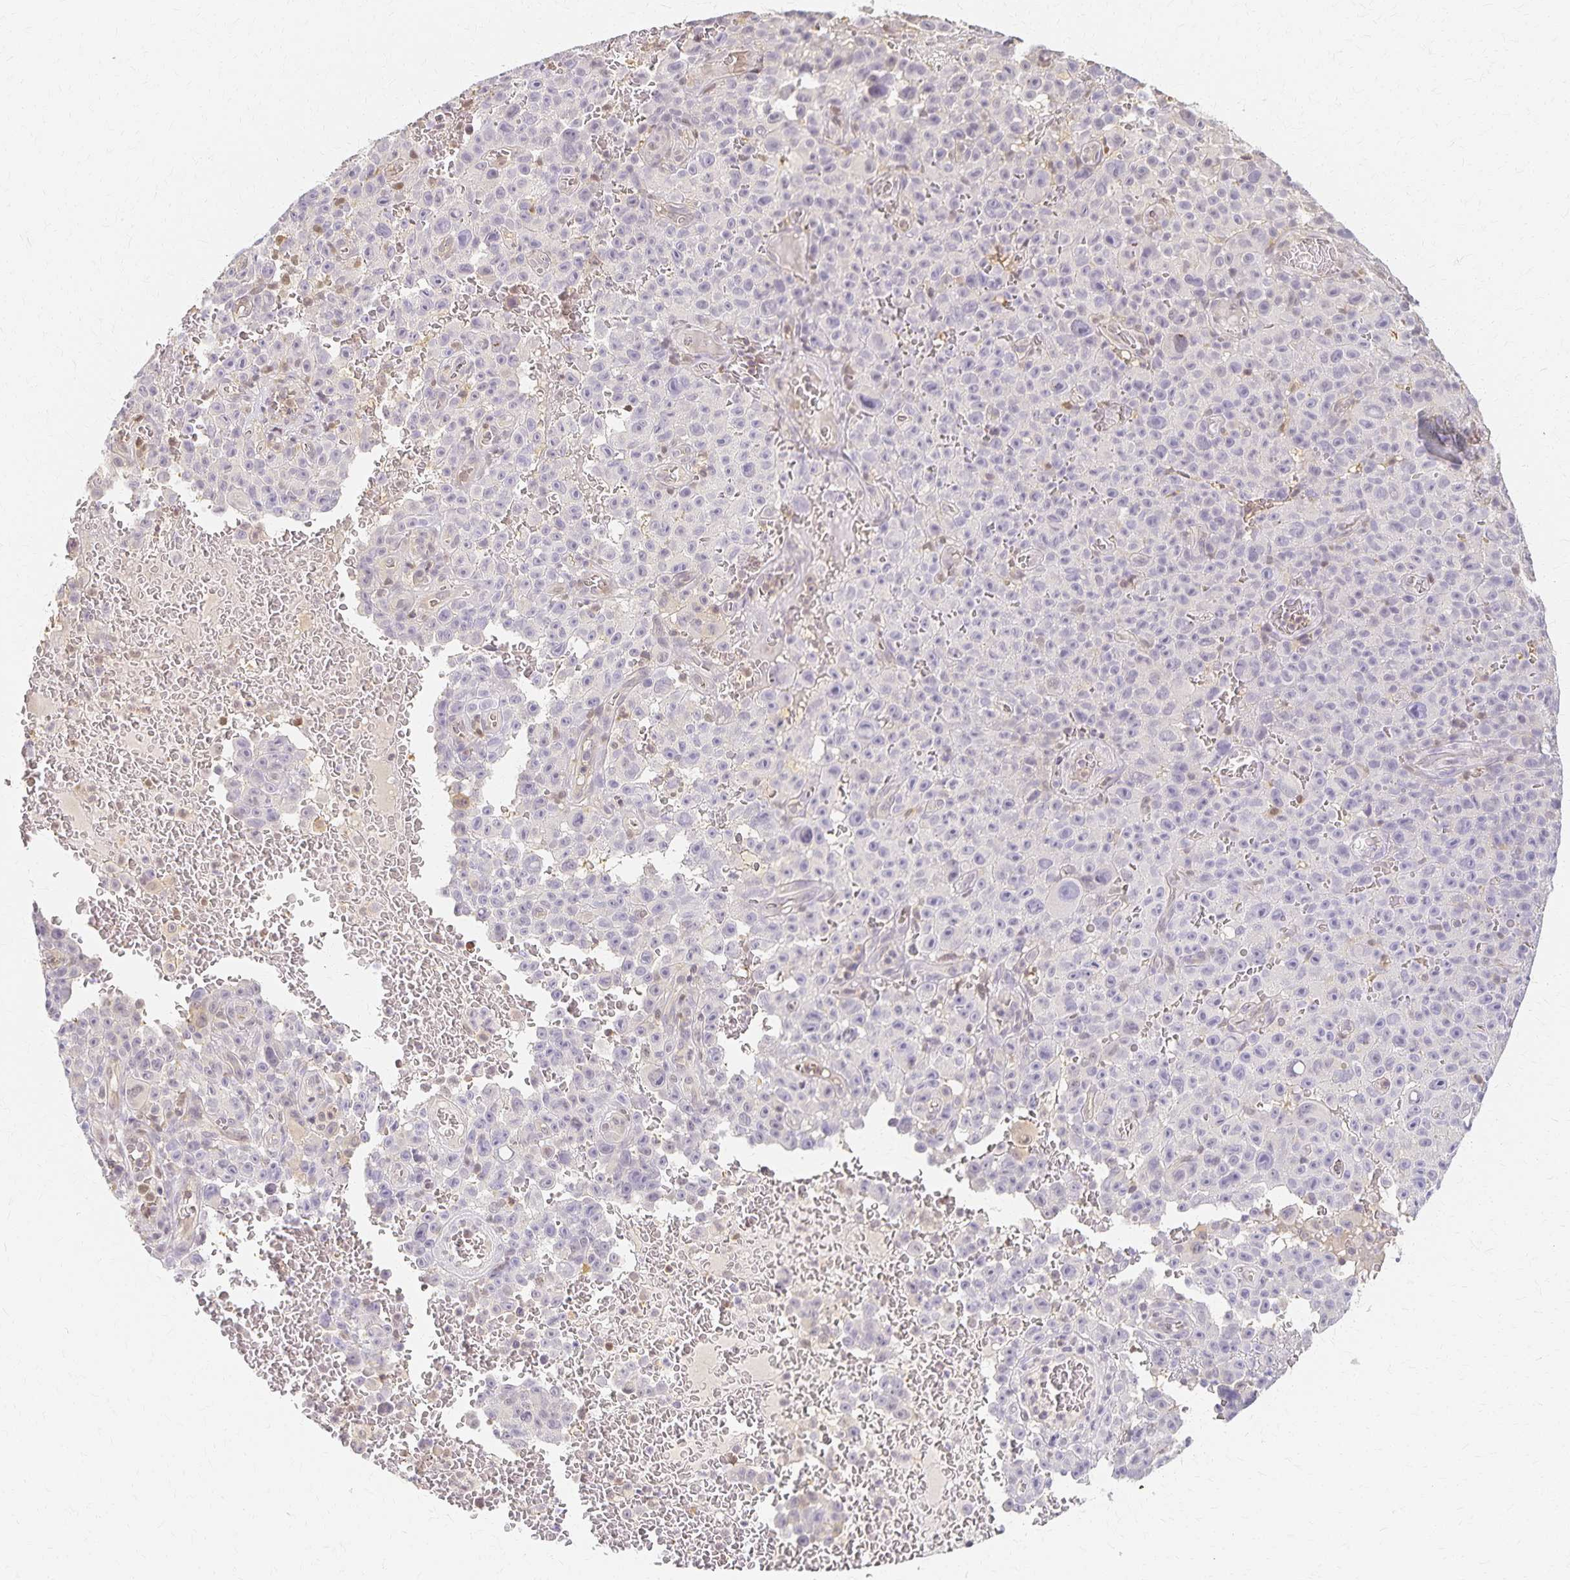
{"staining": {"intensity": "negative", "quantity": "none", "location": "none"}, "tissue": "melanoma", "cell_type": "Tumor cells", "image_type": "cancer", "snomed": [{"axis": "morphology", "description": "Malignant melanoma, NOS"}, {"axis": "topography", "description": "Skin"}], "caption": "DAB (3,3'-diaminobenzidine) immunohistochemical staining of human melanoma demonstrates no significant staining in tumor cells.", "gene": "AZGP1", "patient": {"sex": "female", "age": 82}}